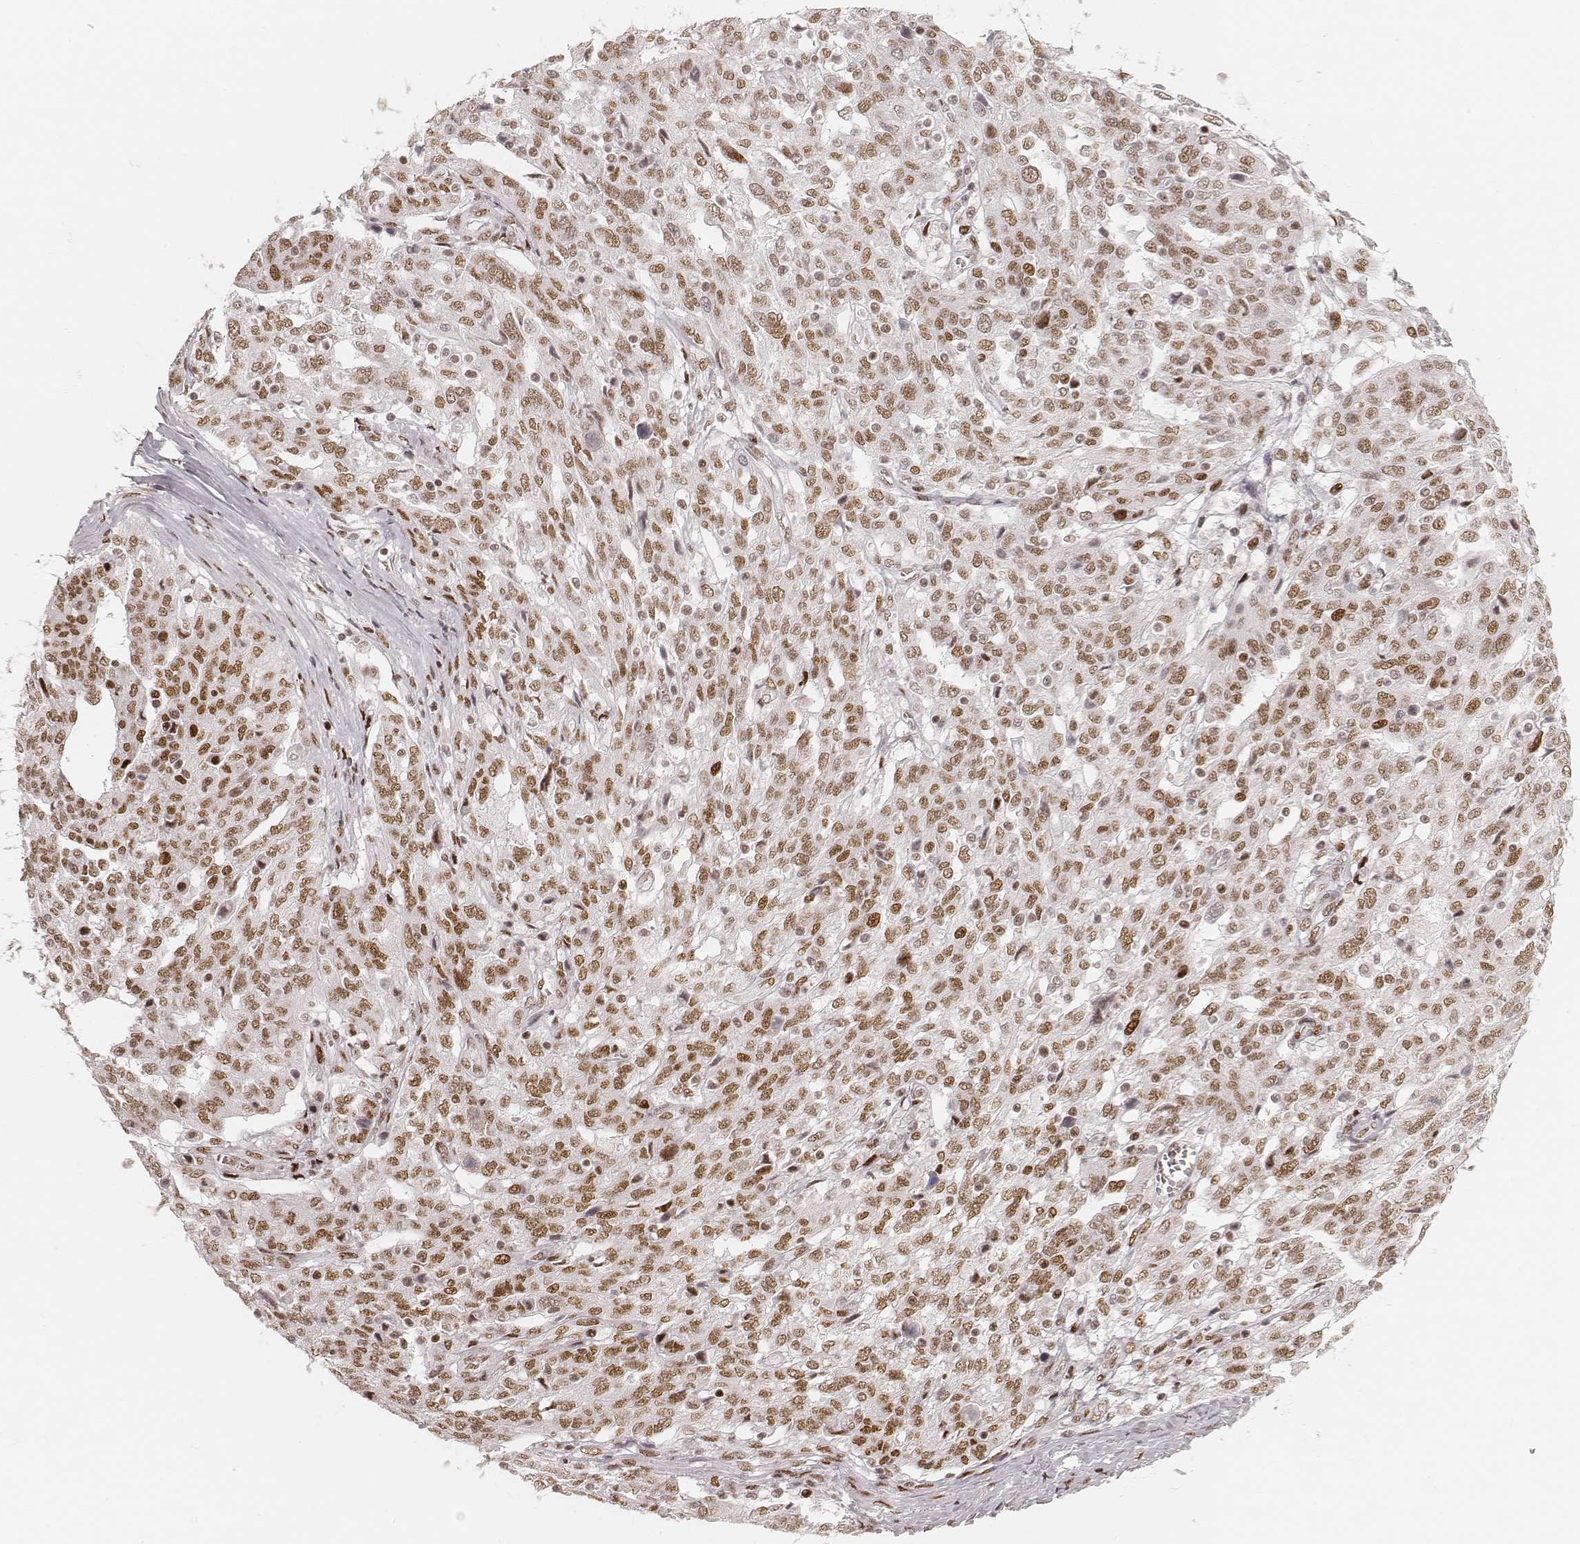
{"staining": {"intensity": "moderate", "quantity": ">75%", "location": "nuclear"}, "tissue": "ovarian cancer", "cell_type": "Tumor cells", "image_type": "cancer", "snomed": [{"axis": "morphology", "description": "Cystadenocarcinoma, serous, NOS"}, {"axis": "topography", "description": "Ovary"}], "caption": "Immunohistochemistry micrograph of serous cystadenocarcinoma (ovarian) stained for a protein (brown), which demonstrates medium levels of moderate nuclear positivity in approximately >75% of tumor cells.", "gene": "HNRNPC", "patient": {"sex": "female", "age": 67}}